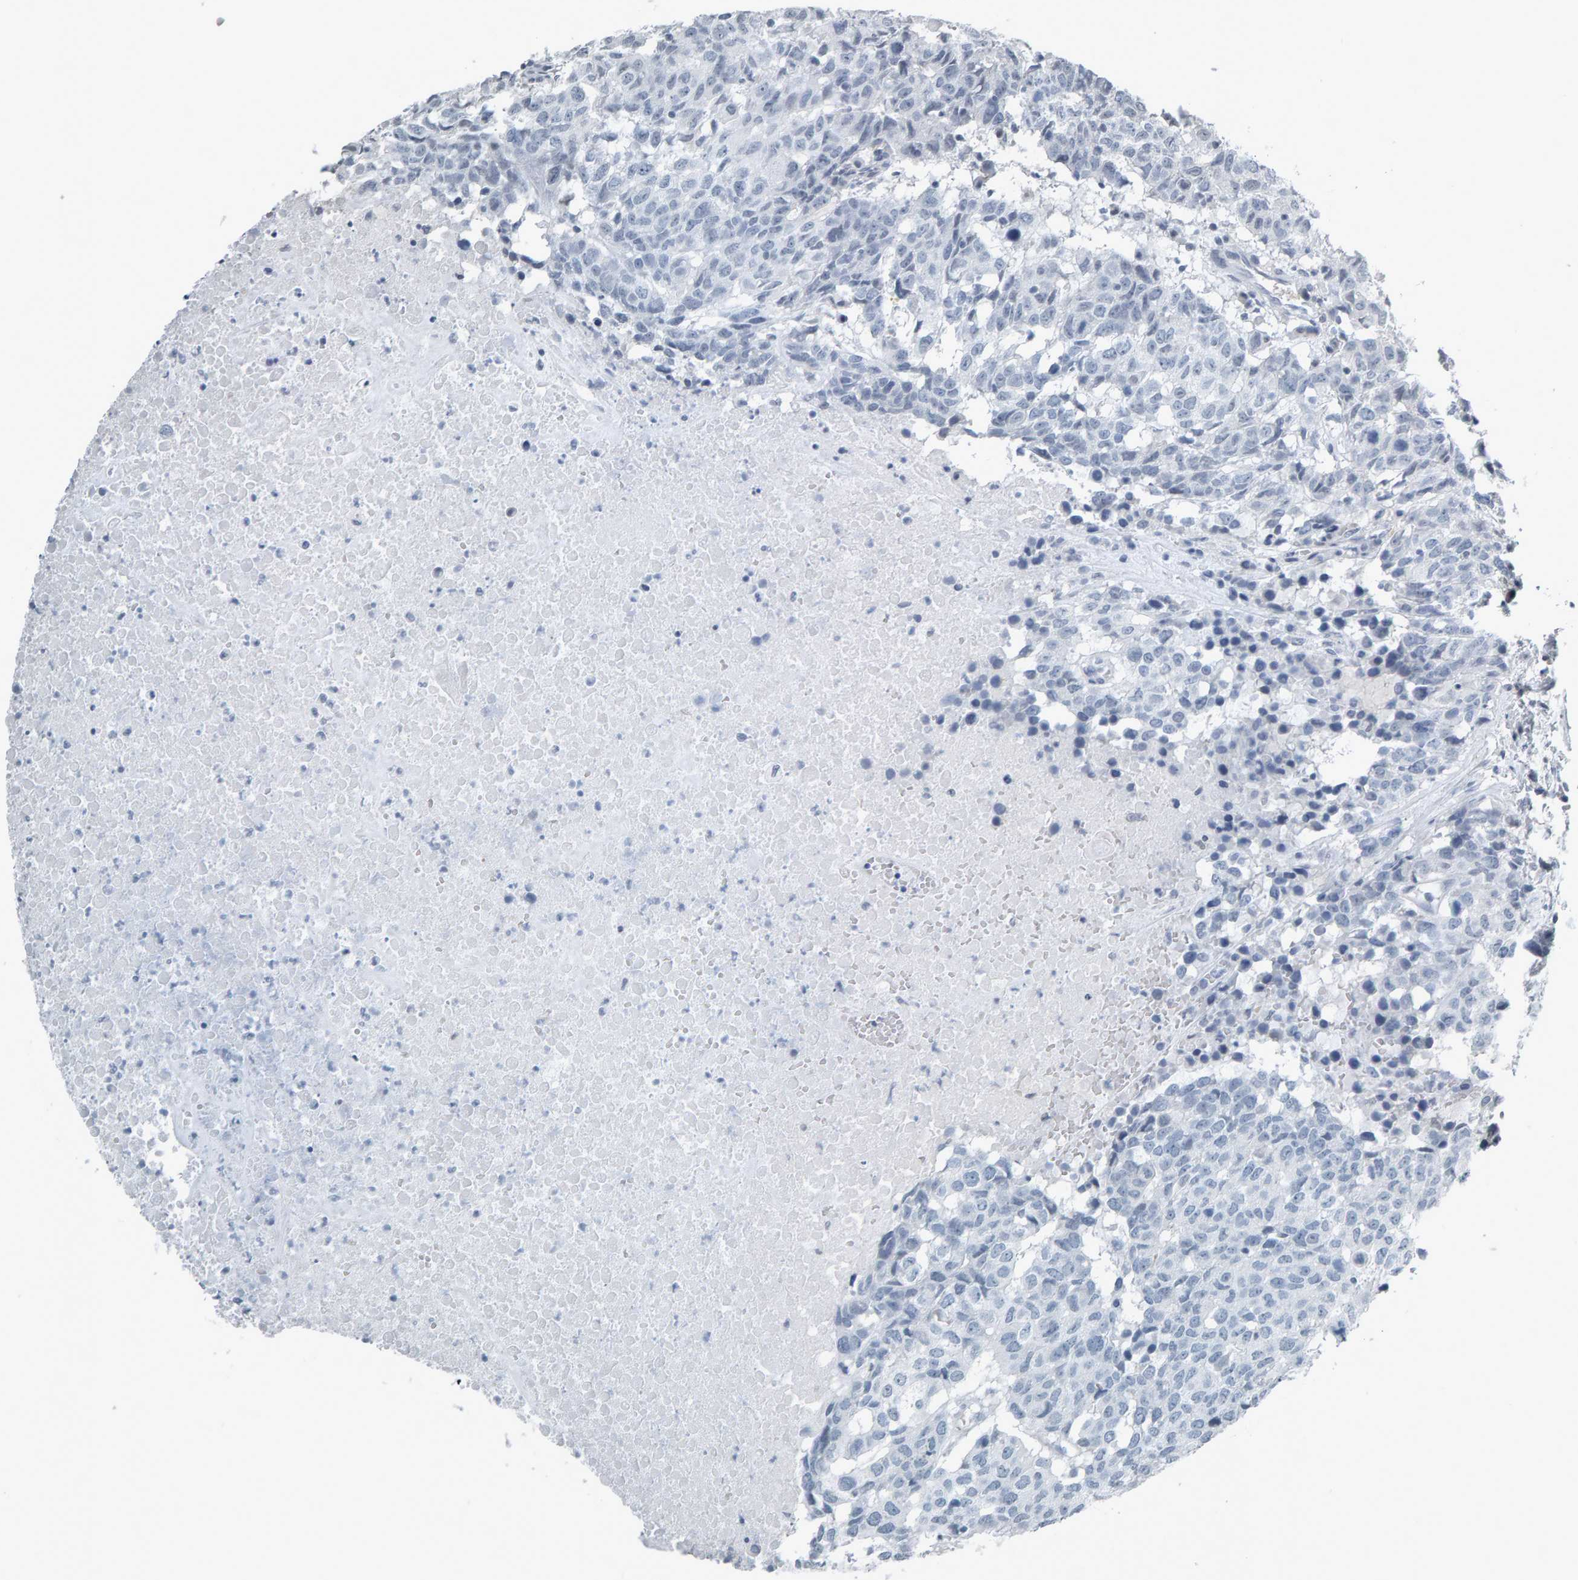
{"staining": {"intensity": "negative", "quantity": "none", "location": "none"}, "tissue": "head and neck cancer", "cell_type": "Tumor cells", "image_type": "cancer", "snomed": [{"axis": "morphology", "description": "Squamous cell carcinoma, NOS"}, {"axis": "topography", "description": "Head-Neck"}], "caption": "DAB immunohistochemical staining of squamous cell carcinoma (head and neck) exhibits no significant staining in tumor cells.", "gene": "PYY", "patient": {"sex": "male", "age": 66}}